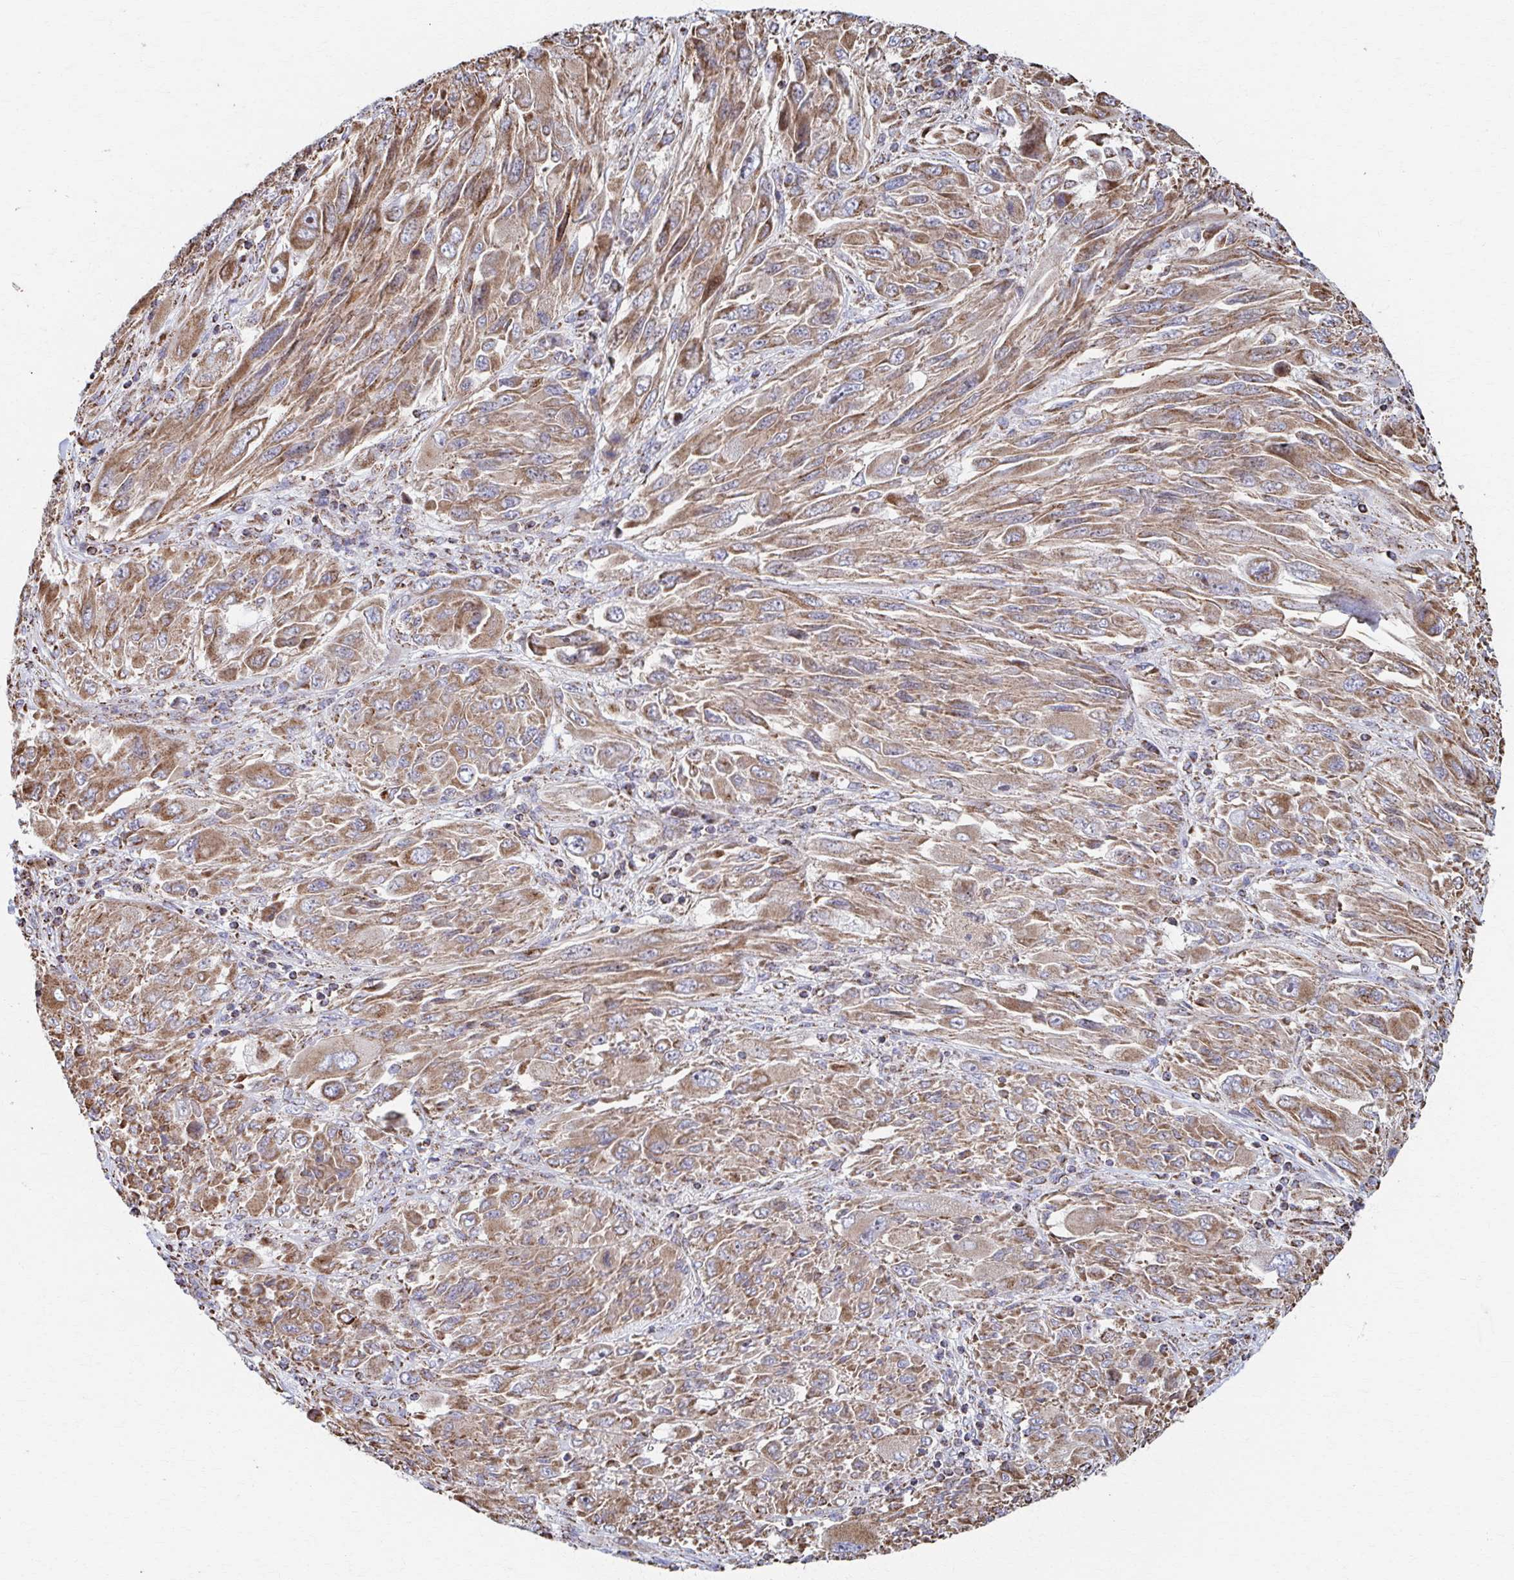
{"staining": {"intensity": "moderate", "quantity": ">75%", "location": "cytoplasmic/membranous"}, "tissue": "melanoma", "cell_type": "Tumor cells", "image_type": "cancer", "snomed": [{"axis": "morphology", "description": "Malignant melanoma, NOS"}, {"axis": "topography", "description": "Skin"}], "caption": "The immunohistochemical stain highlights moderate cytoplasmic/membranous staining in tumor cells of melanoma tissue. The staining was performed using DAB, with brown indicating positive protein expression. Nuclei are stained blue with hematoxylin.", "gene": "SAT1", "patient": {"sex": "female", "age": 91}}